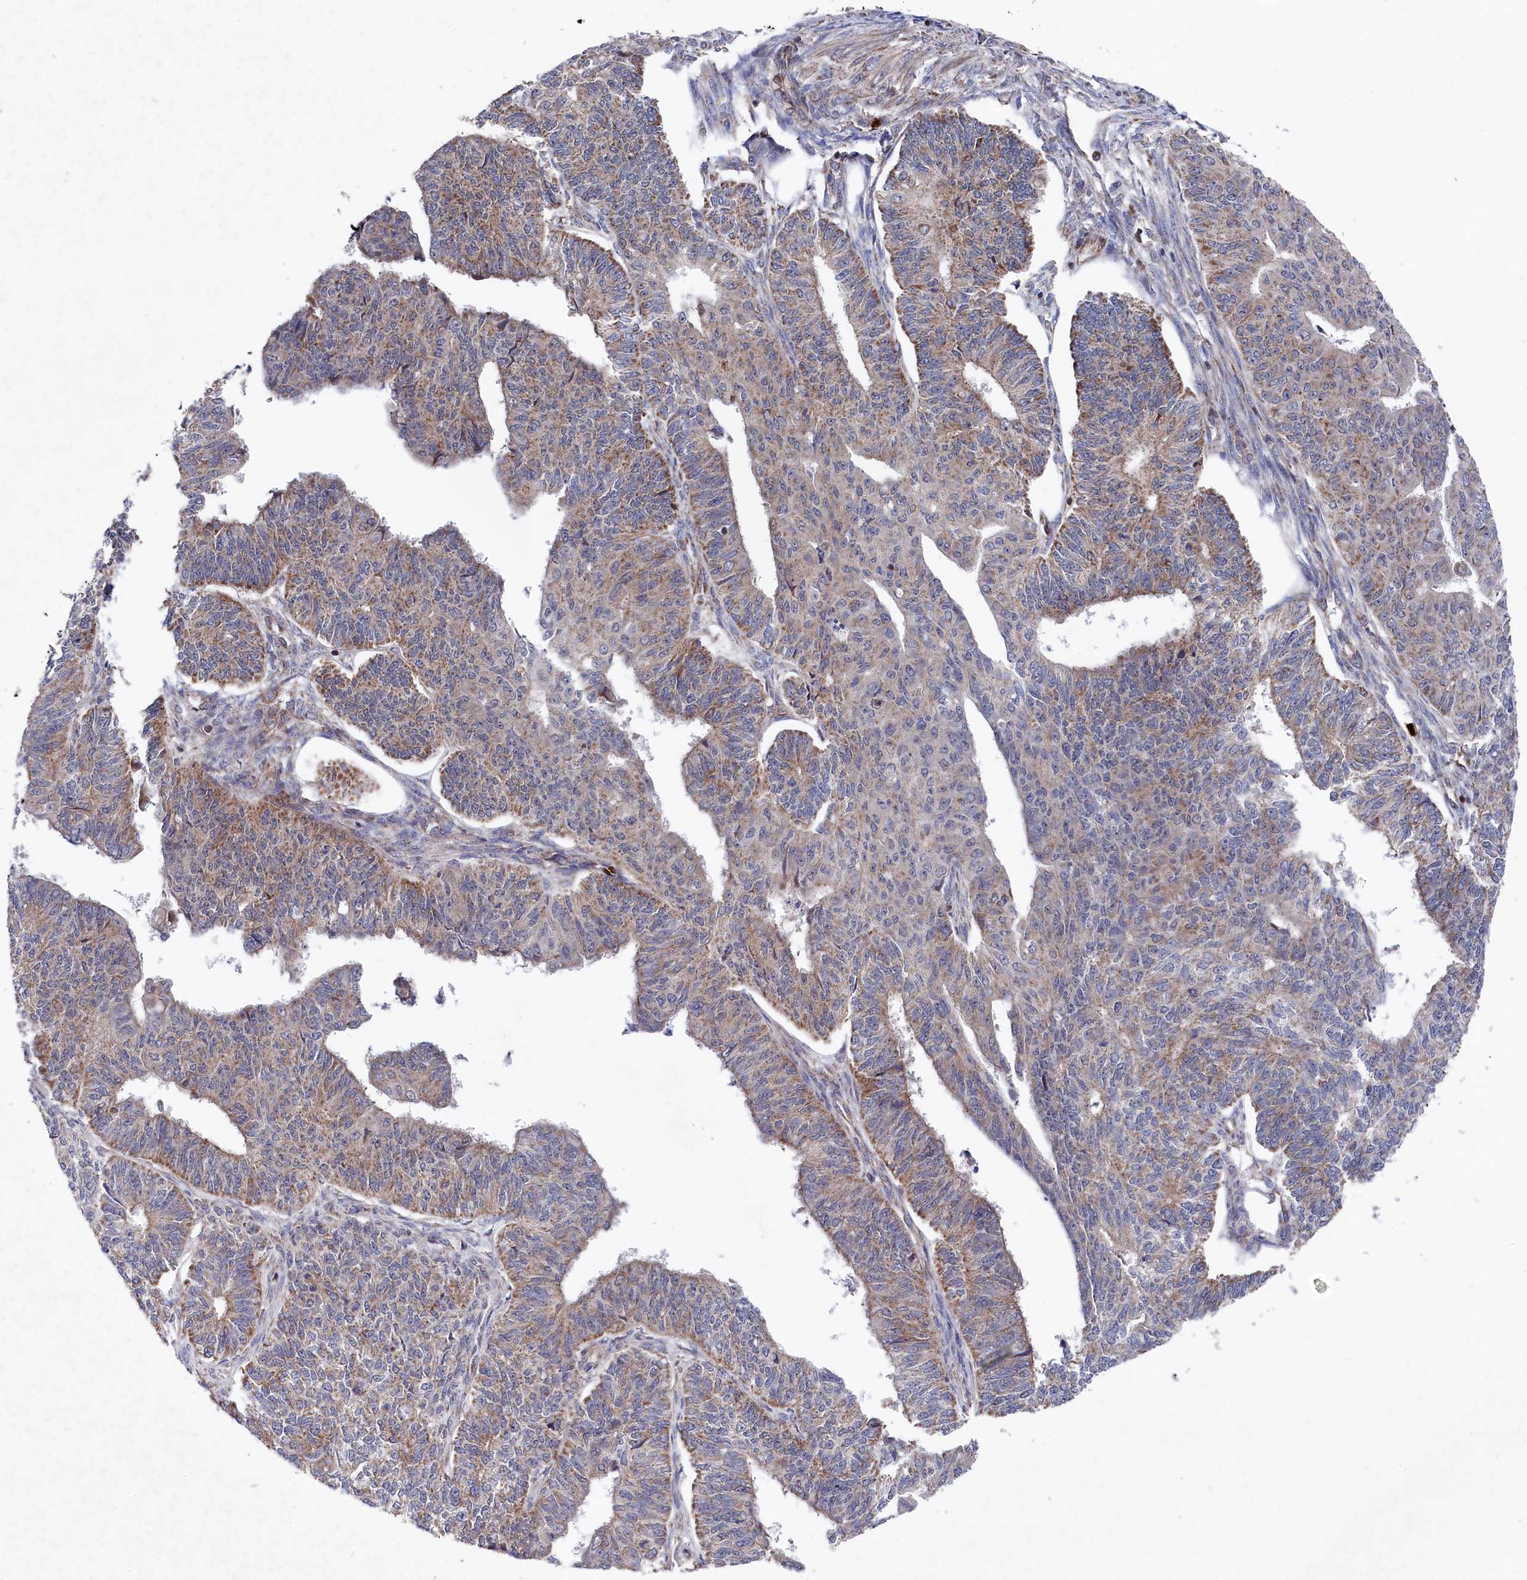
{"staining": {"intensity": "moderate", "quantity": "25%-75%", "location": "cytoplasmic/membranous"}, "tissue": "endometrial cancer", "cell_type": "Tumor cells", "image_type": "cancer", "snomed": [{"axis": "morphology", "description": "Adenocarcinoma, NOS"}, {"axis": "topography", "description": "Endometrium"}], "caption": "An IHC photomicrograph of tumor tissue is shown. Protein staining in brown shows moderate cytoplasmic/membranous positivity in endometrial cancer within tumor cells.", "gene": "CHCHD1", "patient": {"sex": "female", "age": 32}}